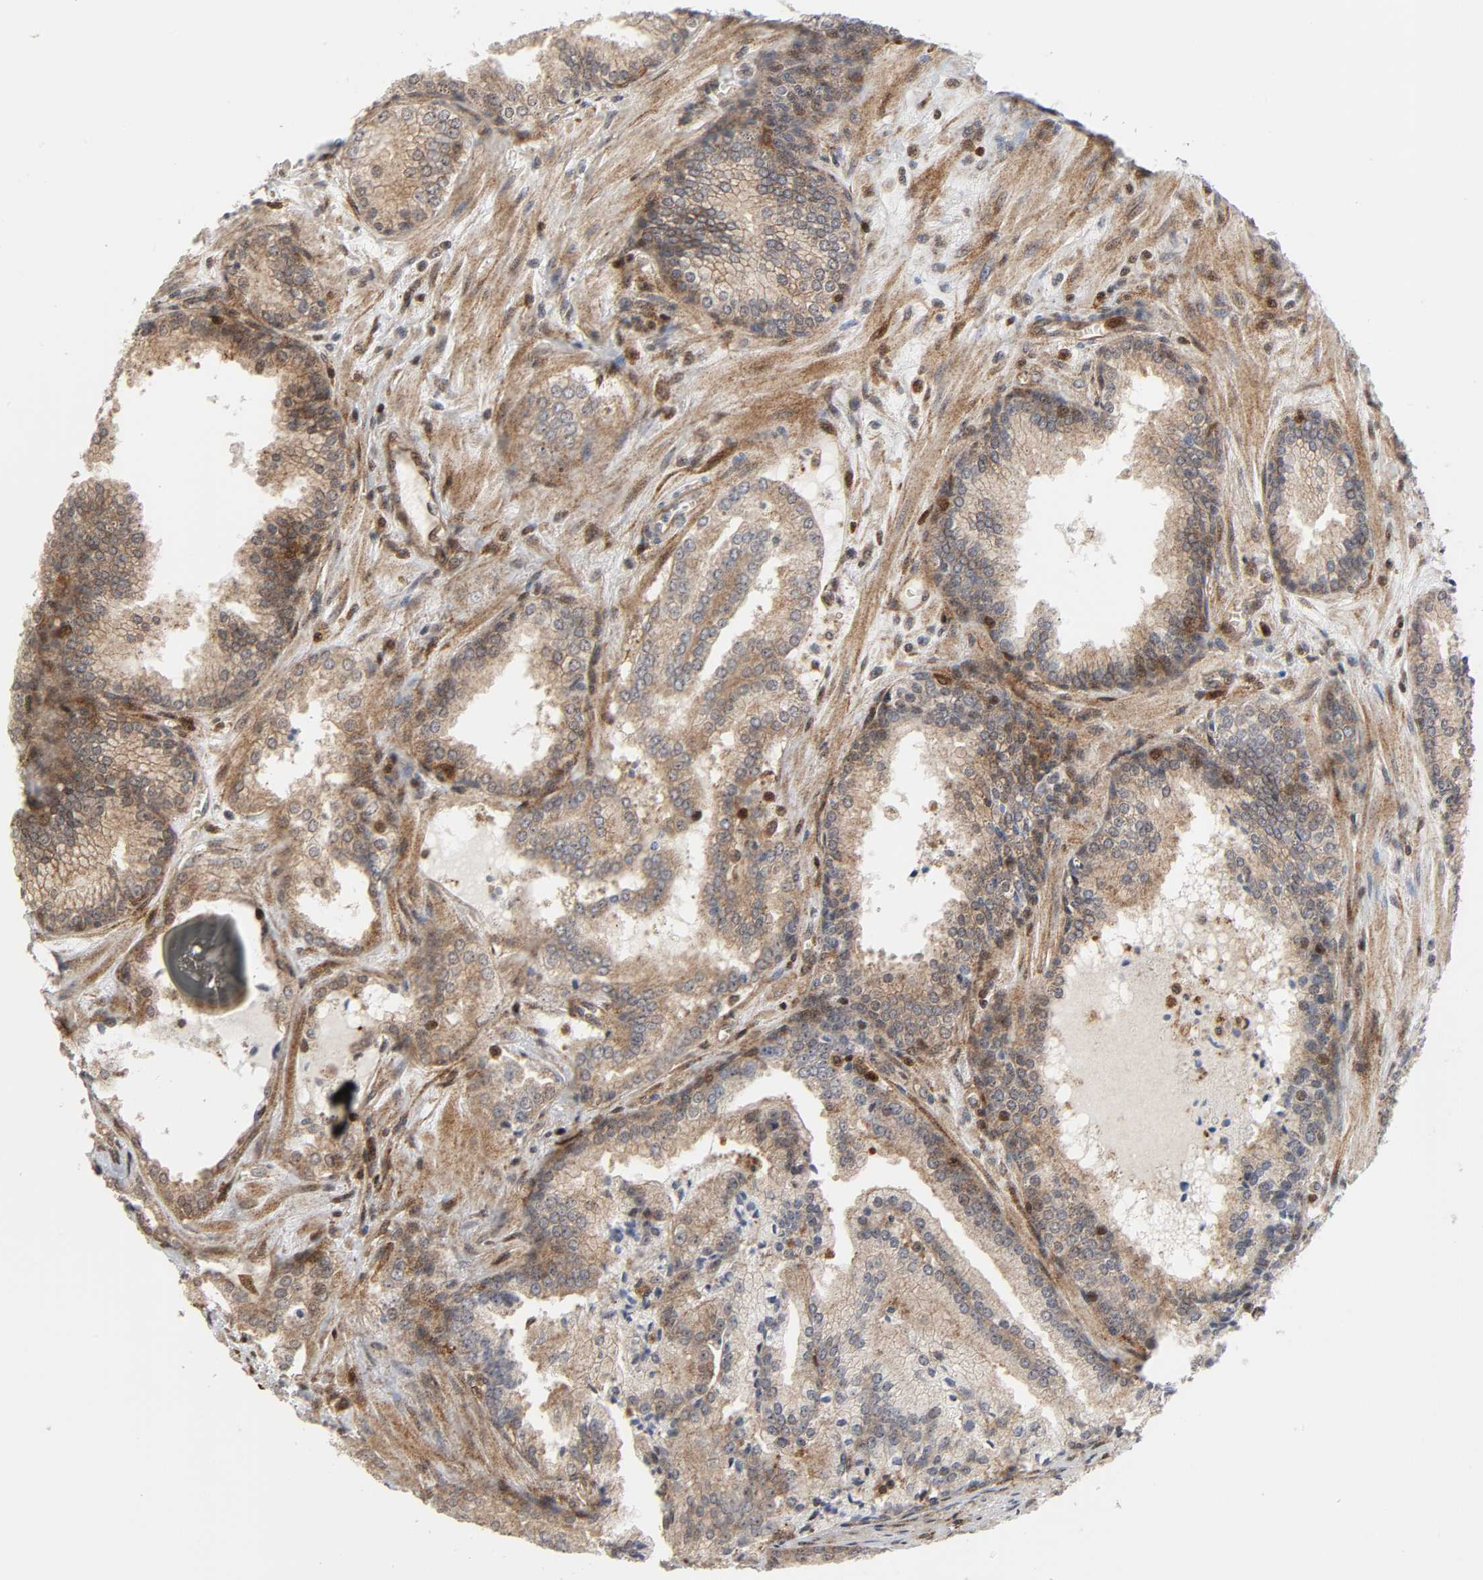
{"staining": {"intensity": "moderate", "quantity": ">75%", "location": "cytoplasmic/membranous"}, "tissue": "prostate cancer", "cell_type": "Tumor cells", "image_type": "cancer", "snomed": [{"axis": "morphology", "description": "Adenocarcinoma, Low grade"}, {"axis": "topography", "description": "Prostate"}], "caption": "An IHC histopathology image of tumor tissue is shown. Protein staining in brown shows moderate cytoplasmic/membranous positivity in prostate cancer within tumor cells.", "gene": "MAPK1", "patient": {"sex": "male", "age": 60}}